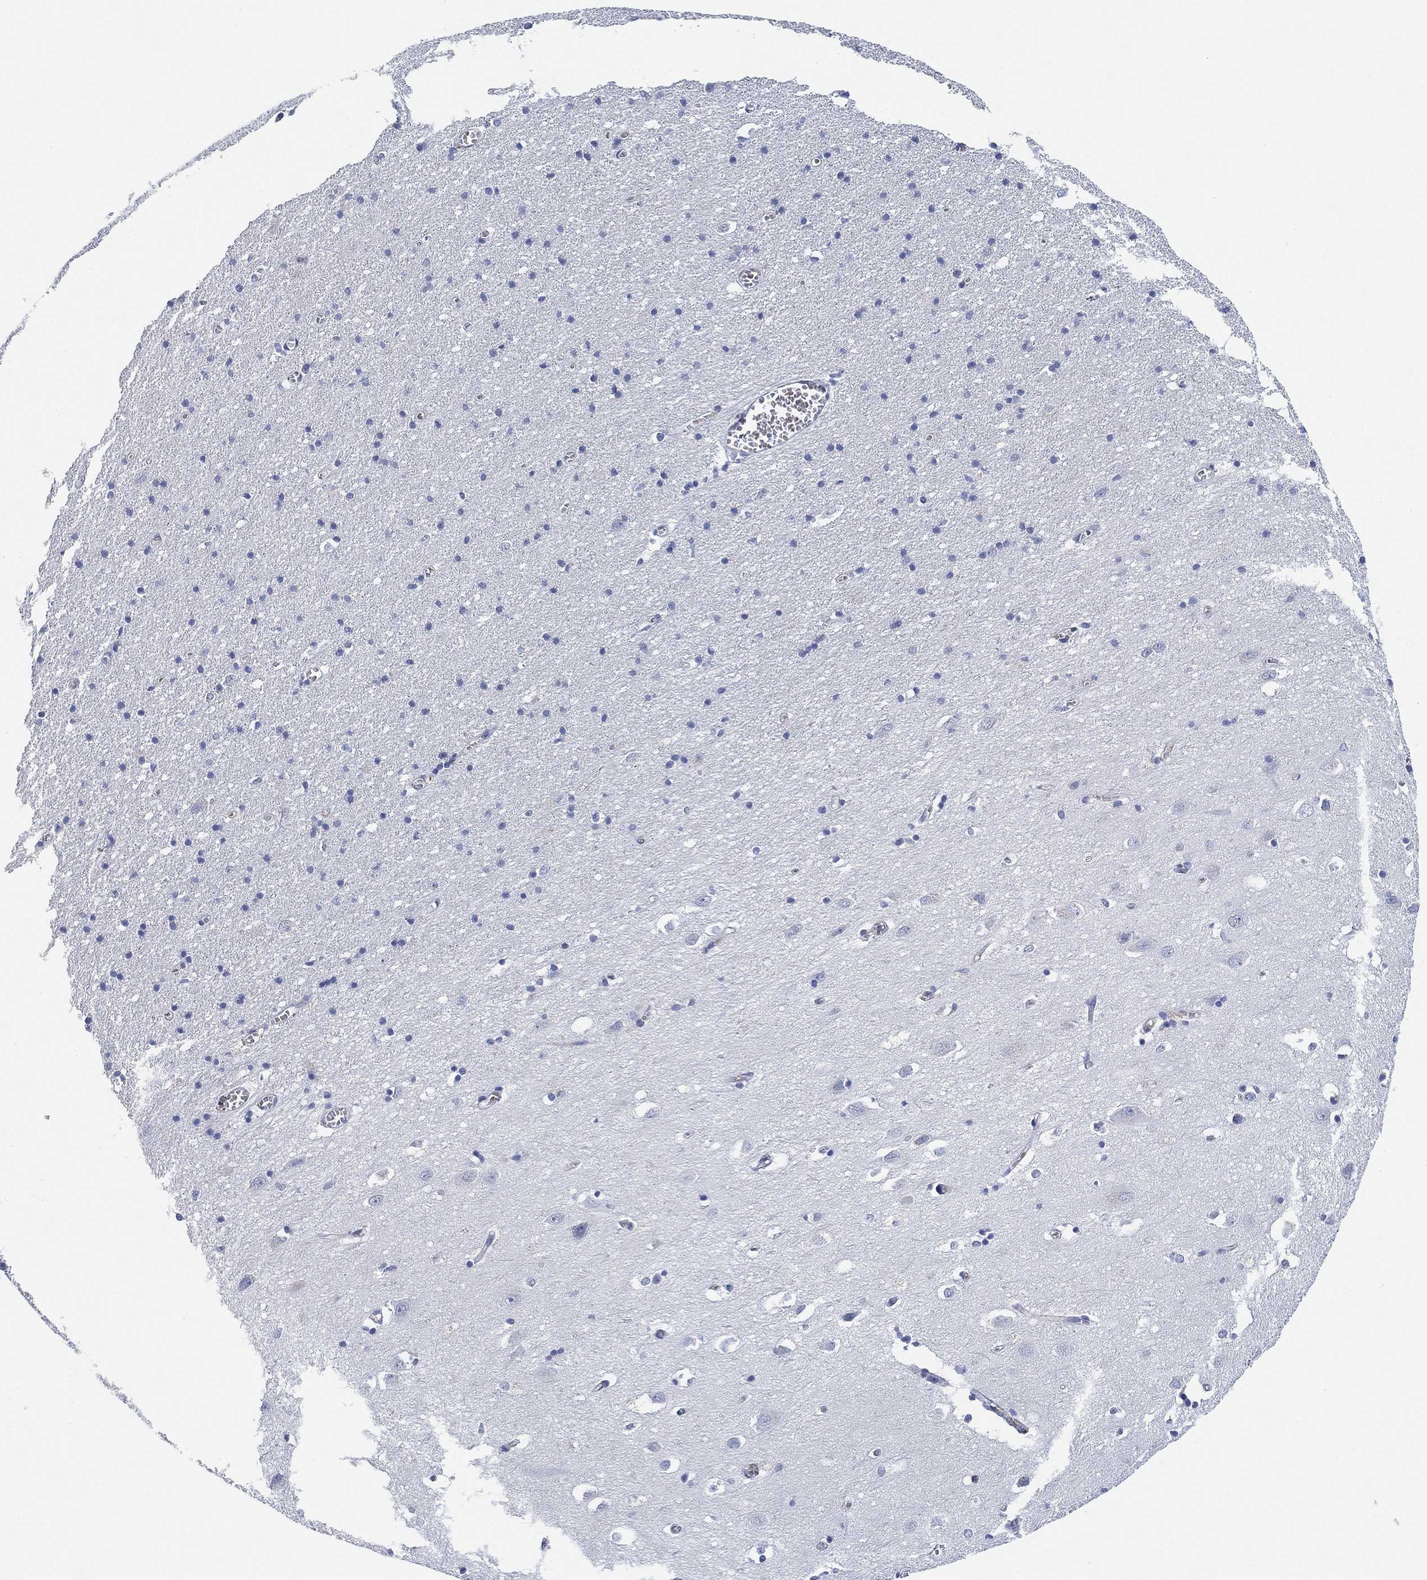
{"staining": {"intensity": "negative", "quantity": "none", "location": "none"}, "tissue": "cerebral cortex", "cell_type": "Endothelial cells", "image_type": "normal", "snomed": [{"axis": "morphology", "description": "Normal tissue, NOS"}, {"axis": "topography", "description": "Cerebral cortex"}], "caption": "IHC micrograph of normal cerebral cortex stained for a protein (brown), which exhibits no staining in endothelial cells. (DAB (3,3'-diaminobenzidine) immunohistochemistry (IHC) with hematoxylin counter stain).", "gene": "PAX6", "patient": {"sex": "male", "age": 70}}